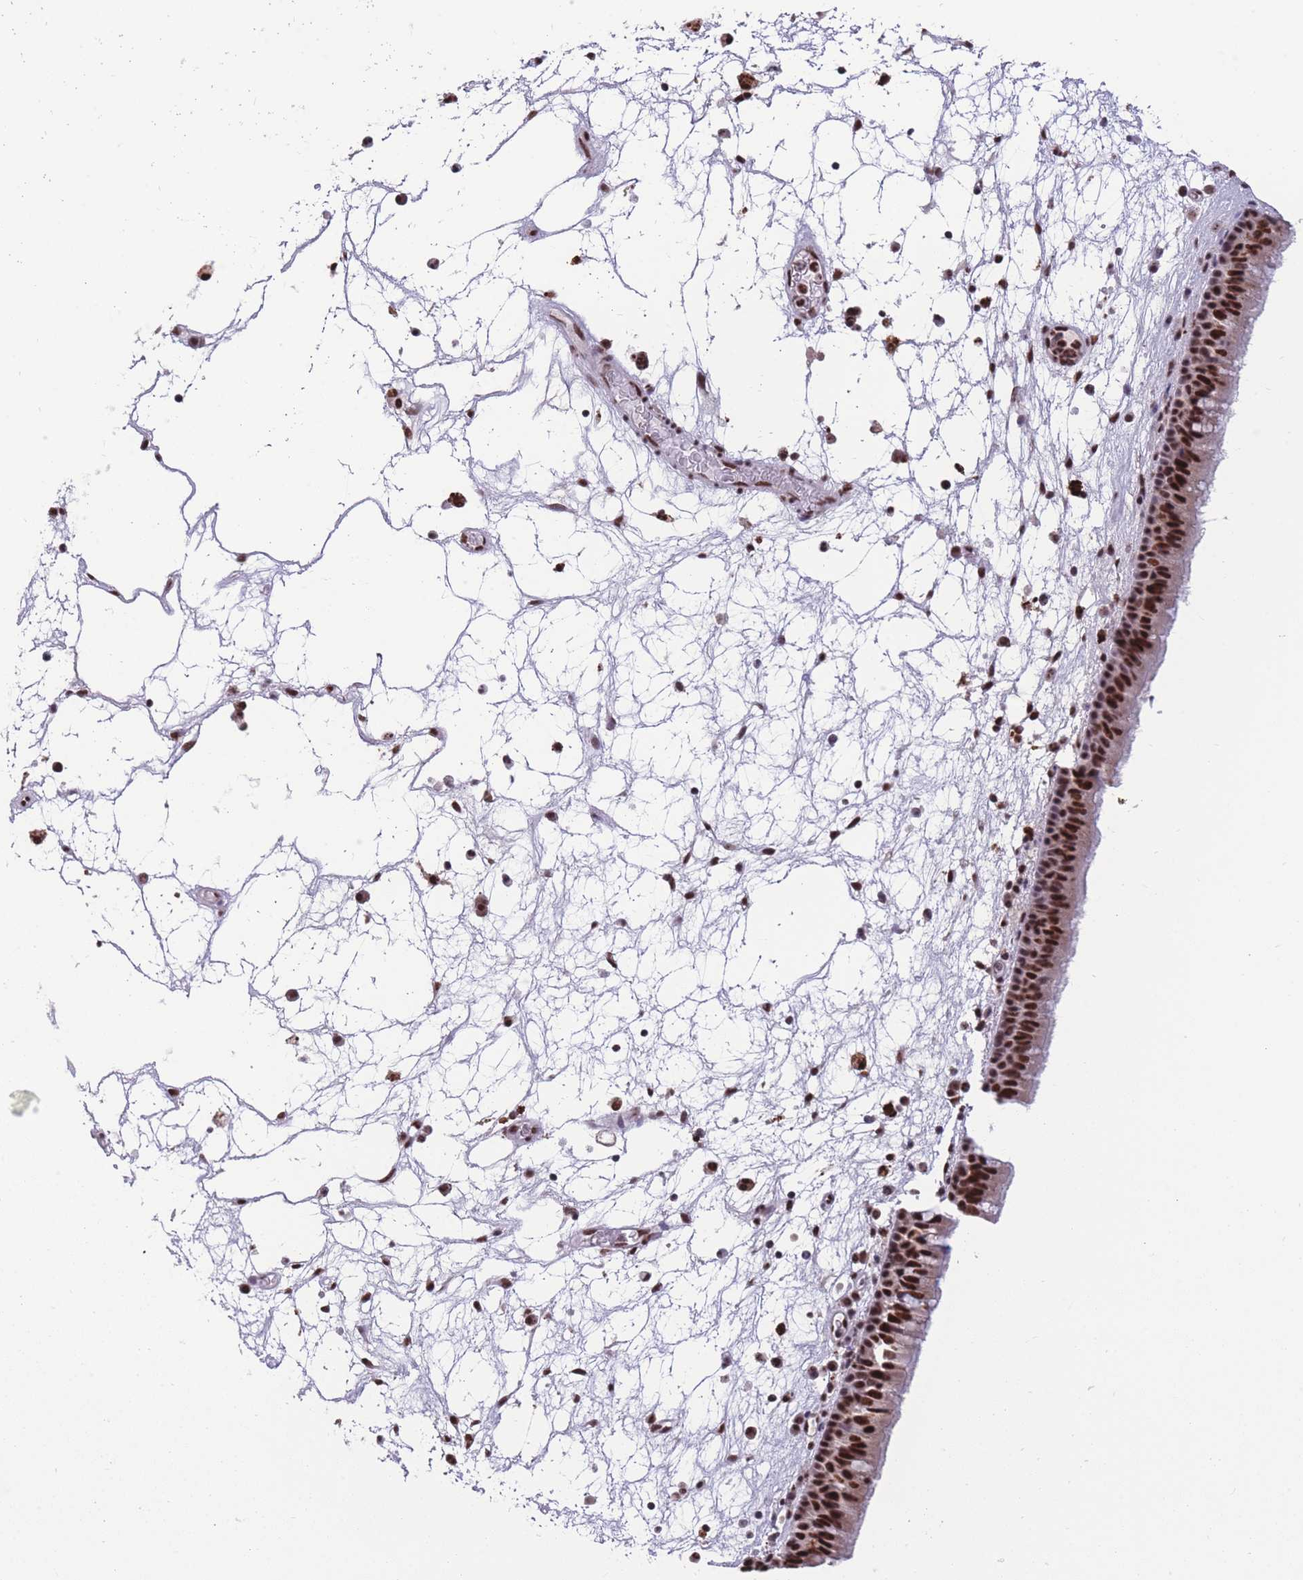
{"staining": {"intensity": "strong", "quantity": ">75%", "location": "nuclear"}, "tissue": "nasopharynx", "cell_type": "Respiratory epithelial cells", "image_type": "normal", "snomed": [{"axis": "morphology", "description": "Normal tissue, NOS"}, {"axis": "morphology", "description": "Inflammation, NOS"}, {"axis": "morphology", "description": "Malignant melanoma, Metastatic site"}, {"axis": "topography", "description": "Nasopharynx"}], "caption": "DAB (3,3'-diaminobenzidine) immunohistochemical staining of unremarkable human nasopharynx reveals strong nuclear protein positivity in about >75% of respiratory epithelial cells. (DAB = brown stain, brightfield microscopy at high magnification).", "gene": "PRPF19", "patient": {"sex": "male", "age": 70}}